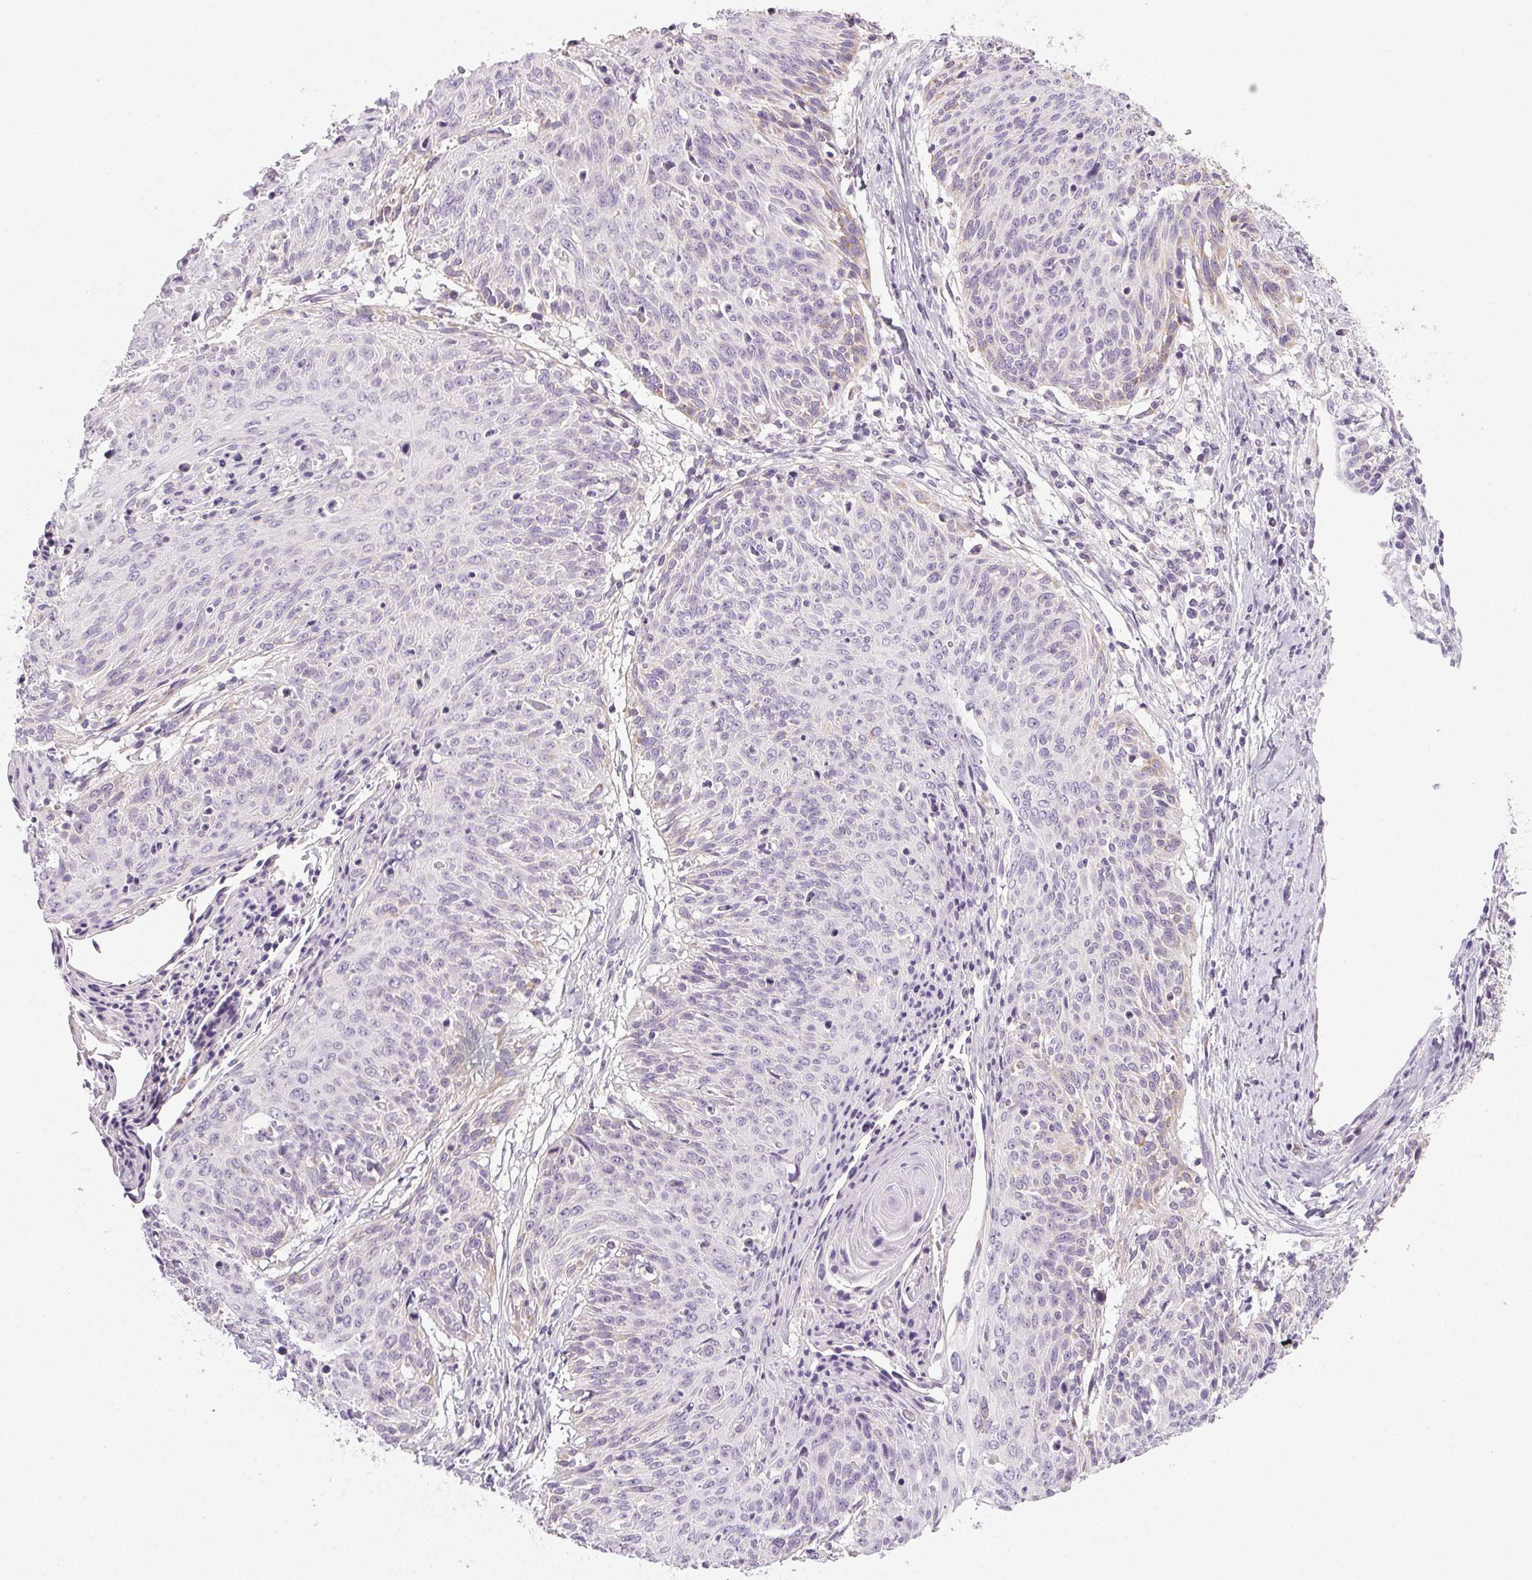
{"staining": {"intensity": "weak", "quantity": "<25%", "location": "cytoplasmic/membranous"}, "tissue": "cervical cancer", "cell_type": "Tumor cells", "image_type": "cancer", "snomed": [{"axis": "morphology", "description": "Squamous cell carcinoma, NOS"}, {"axis": "topography", "description": "Cervix"}], "caption": "Human cervical squamous cell carcinoma stained for a protein using immunohistochemistry (IHC) shows no staining in tumor cells.", "gene": "COL7A1", "patient": {"sex": "female", "age": 45}}